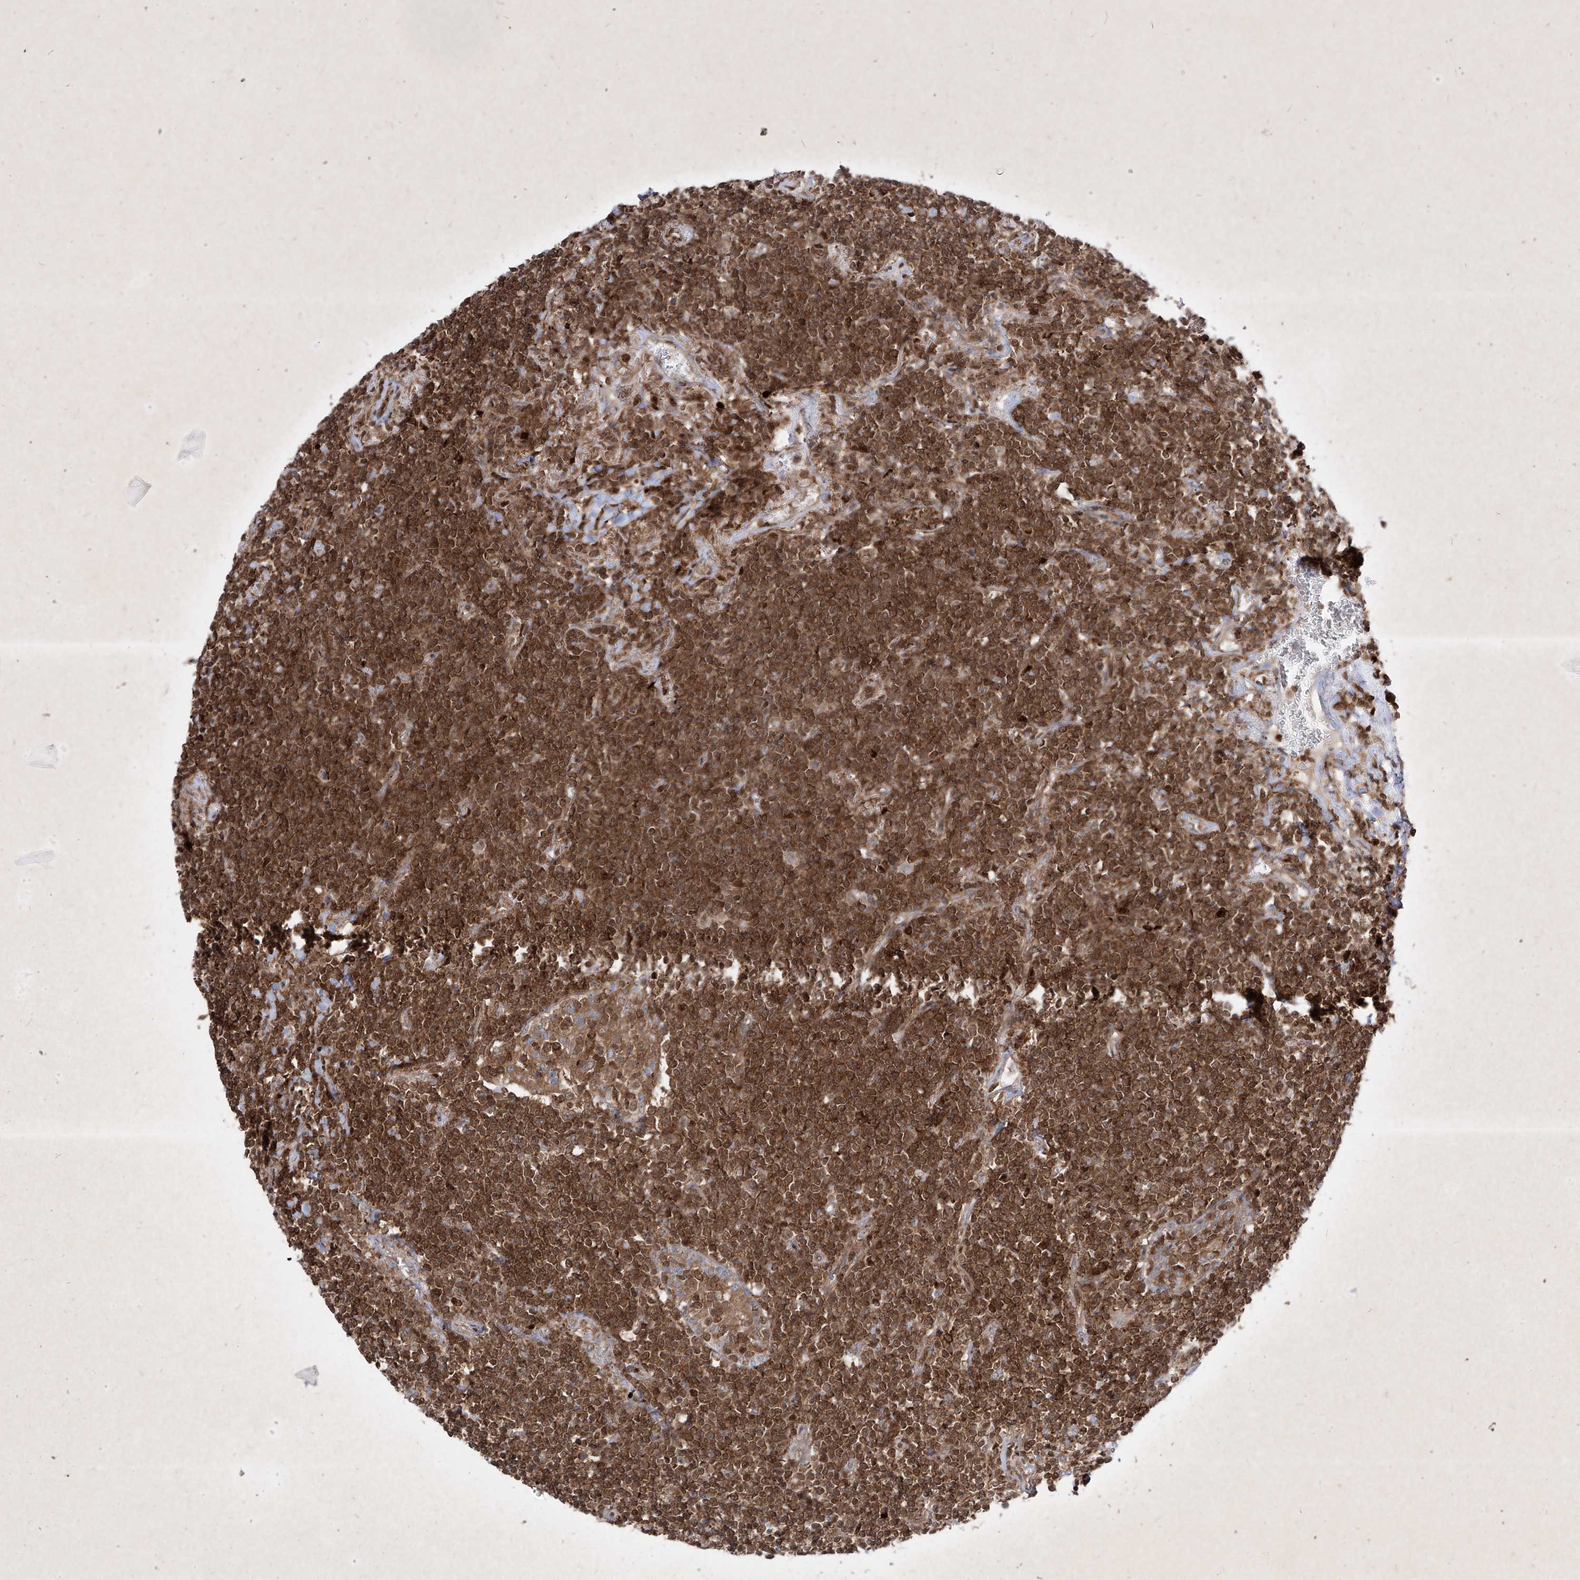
{"staining": {"intensity": "moderate", "quantity": ">75%", "location": "cytoplasmic/membranous,nuclear"}, "tissue": "lymphoma", "cell_type": "Tumor cells", "image_type": "cancer", "snomed": [{"axis": "morphology", "description": "Malignant lymphoma, non-Hodgkin's type, Low grade"}, {"axis": "topography", "description": "Lung"}], "caption": "Protein staining reveals moderate cytoplasmic/membranous and nuclear staining in approximately >75% of tumor cells in lymphoma. The protein of interest is shown in brown color, while the nuclei are stained blue.", "gene": "PSMB10", "patient": {"sex": "female", "age": 71}}